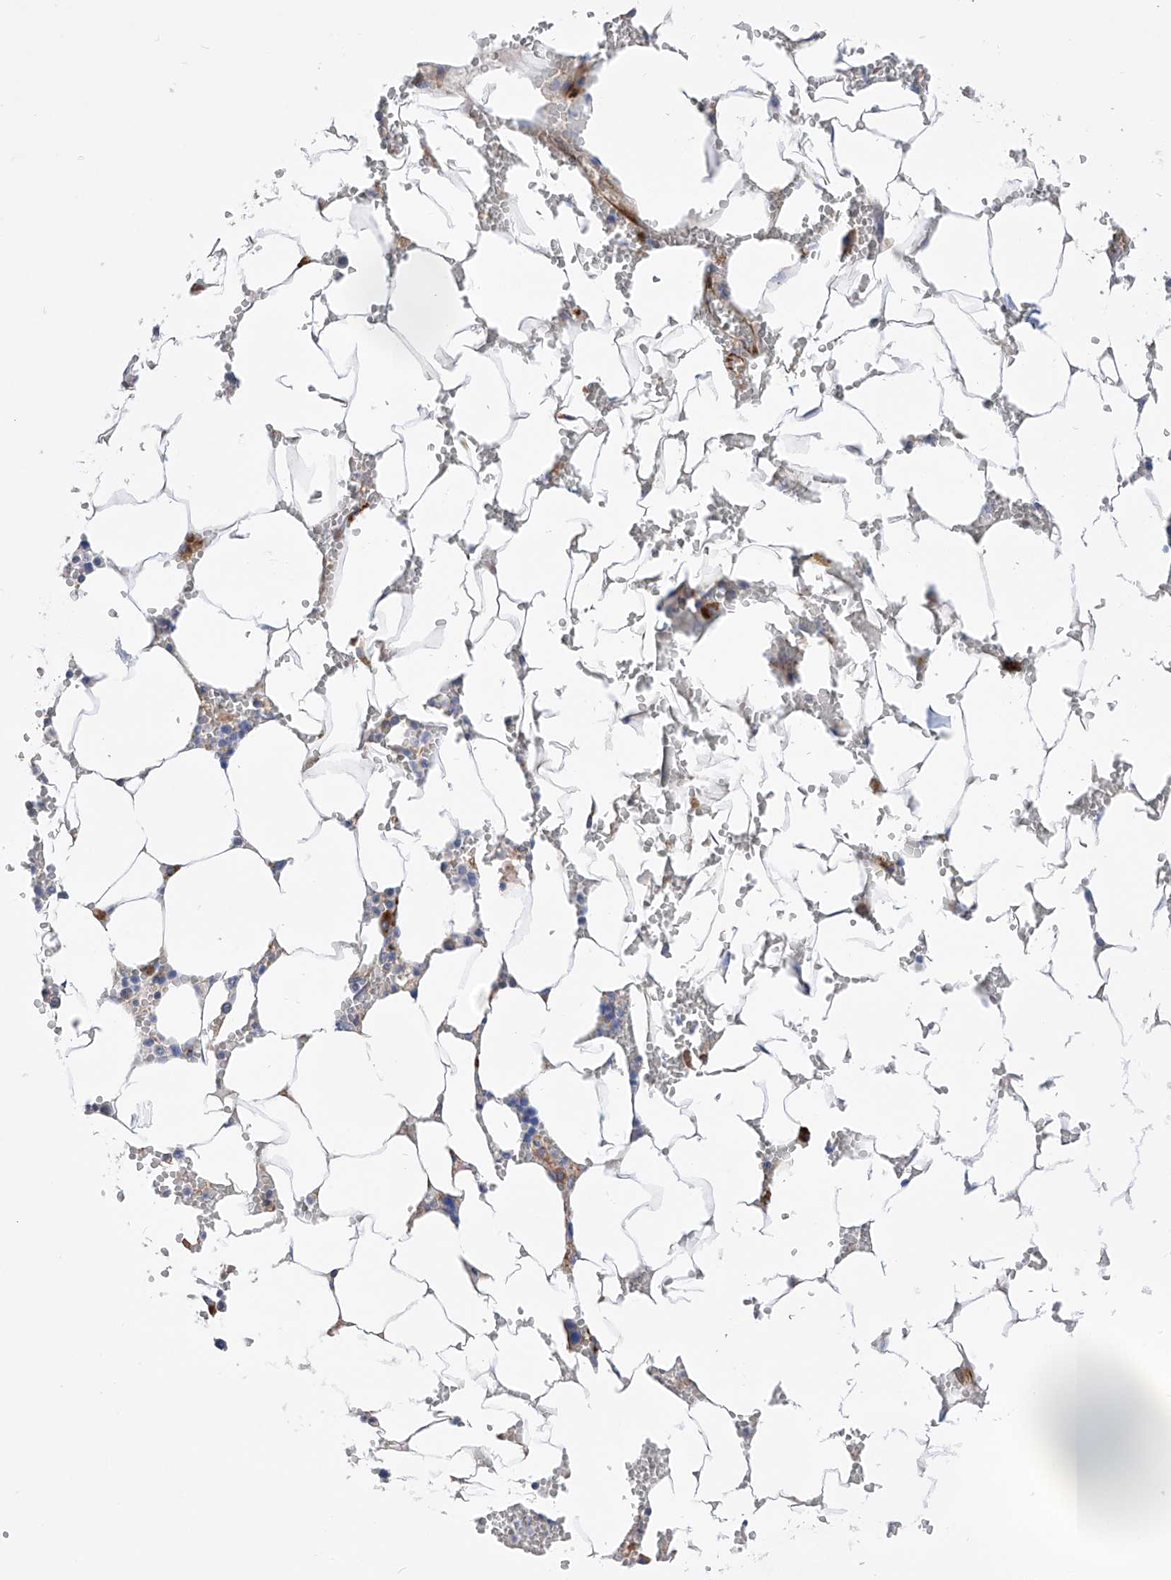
{"staining": {"intensity": "moderate", "quantity": "<25%", "location": "cytoplasmic/membranous"}, "tissue": "bone marrow", "cell_type": "Hematopoietic cells", "image_type": "normal", "snomed": [{"axis": "morphology", "description": "Normal tissue, NOS"}, {"axis": "topography", "description": "Bone marrow"}], "caption": "Bone marrow stained with DAB IHC exhibits low levels of moderate cytoplasmic/membranous expression in approximately <25% of hematopoietic cells.", "gene": "NFATC4", "patient": {"sex": "male", "age": 70}}